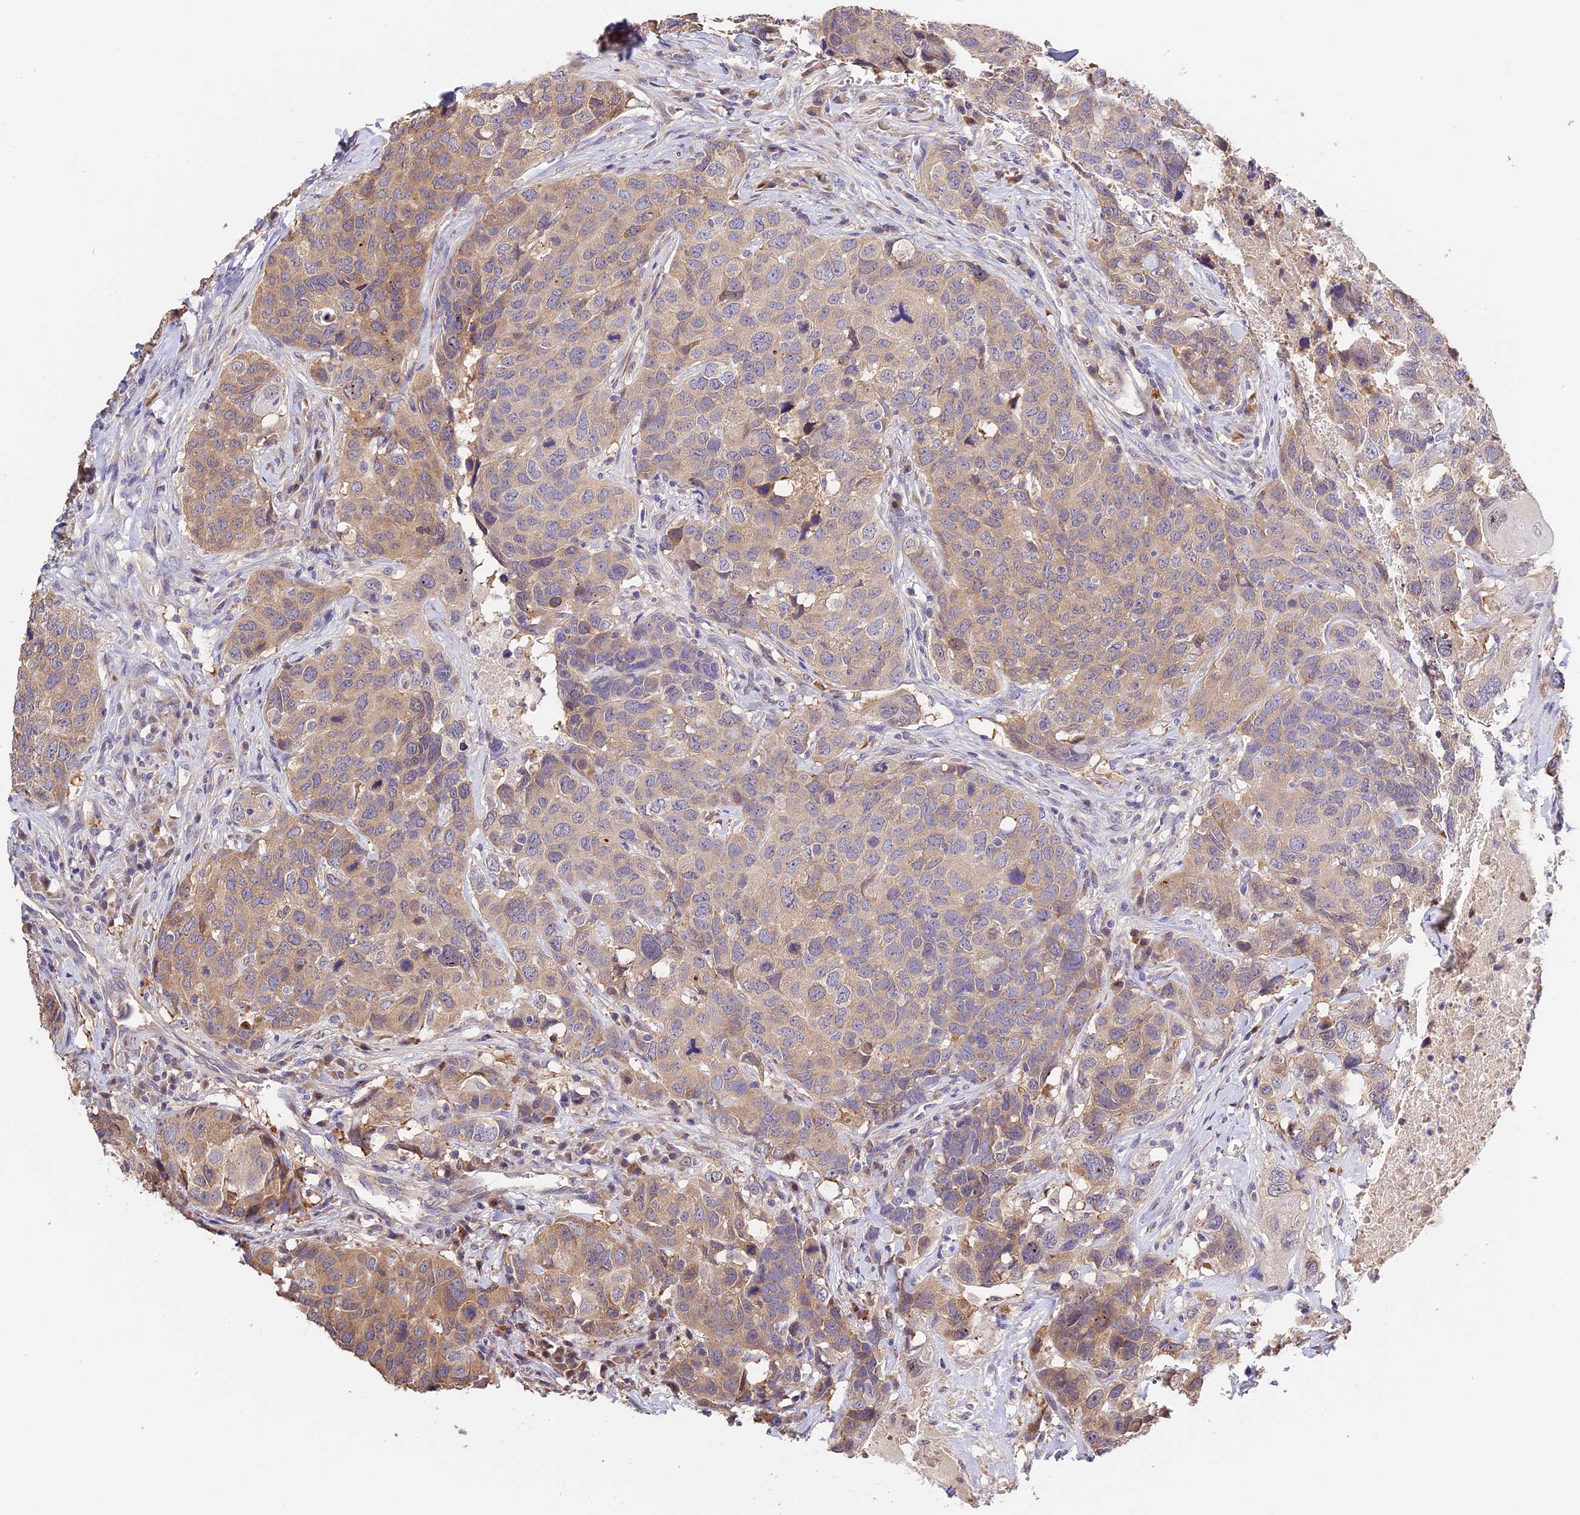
{"staining": {"intensity": "moderate", "quantity": "25%-75%", "location": "cytoplasmic/membranous"}, "tissue": "head and neck cancer", "cell_type": "Tumor cells", "image_type": "cancer", "snomed": [{"axis": "morphology", "description": "Squamous cell carcinoma, NOS"}, {"axis": "topography", "description": "Head-Neck"}], "caption": "There is medium levels of moderate cytoplasmic/membranous positivity in tumor cells of head and neck cancer, as demonstrated by immunohistochemical staining (brown color).", "gene": "BSCL2", "patient": {"sex": "male", "age": 66}}